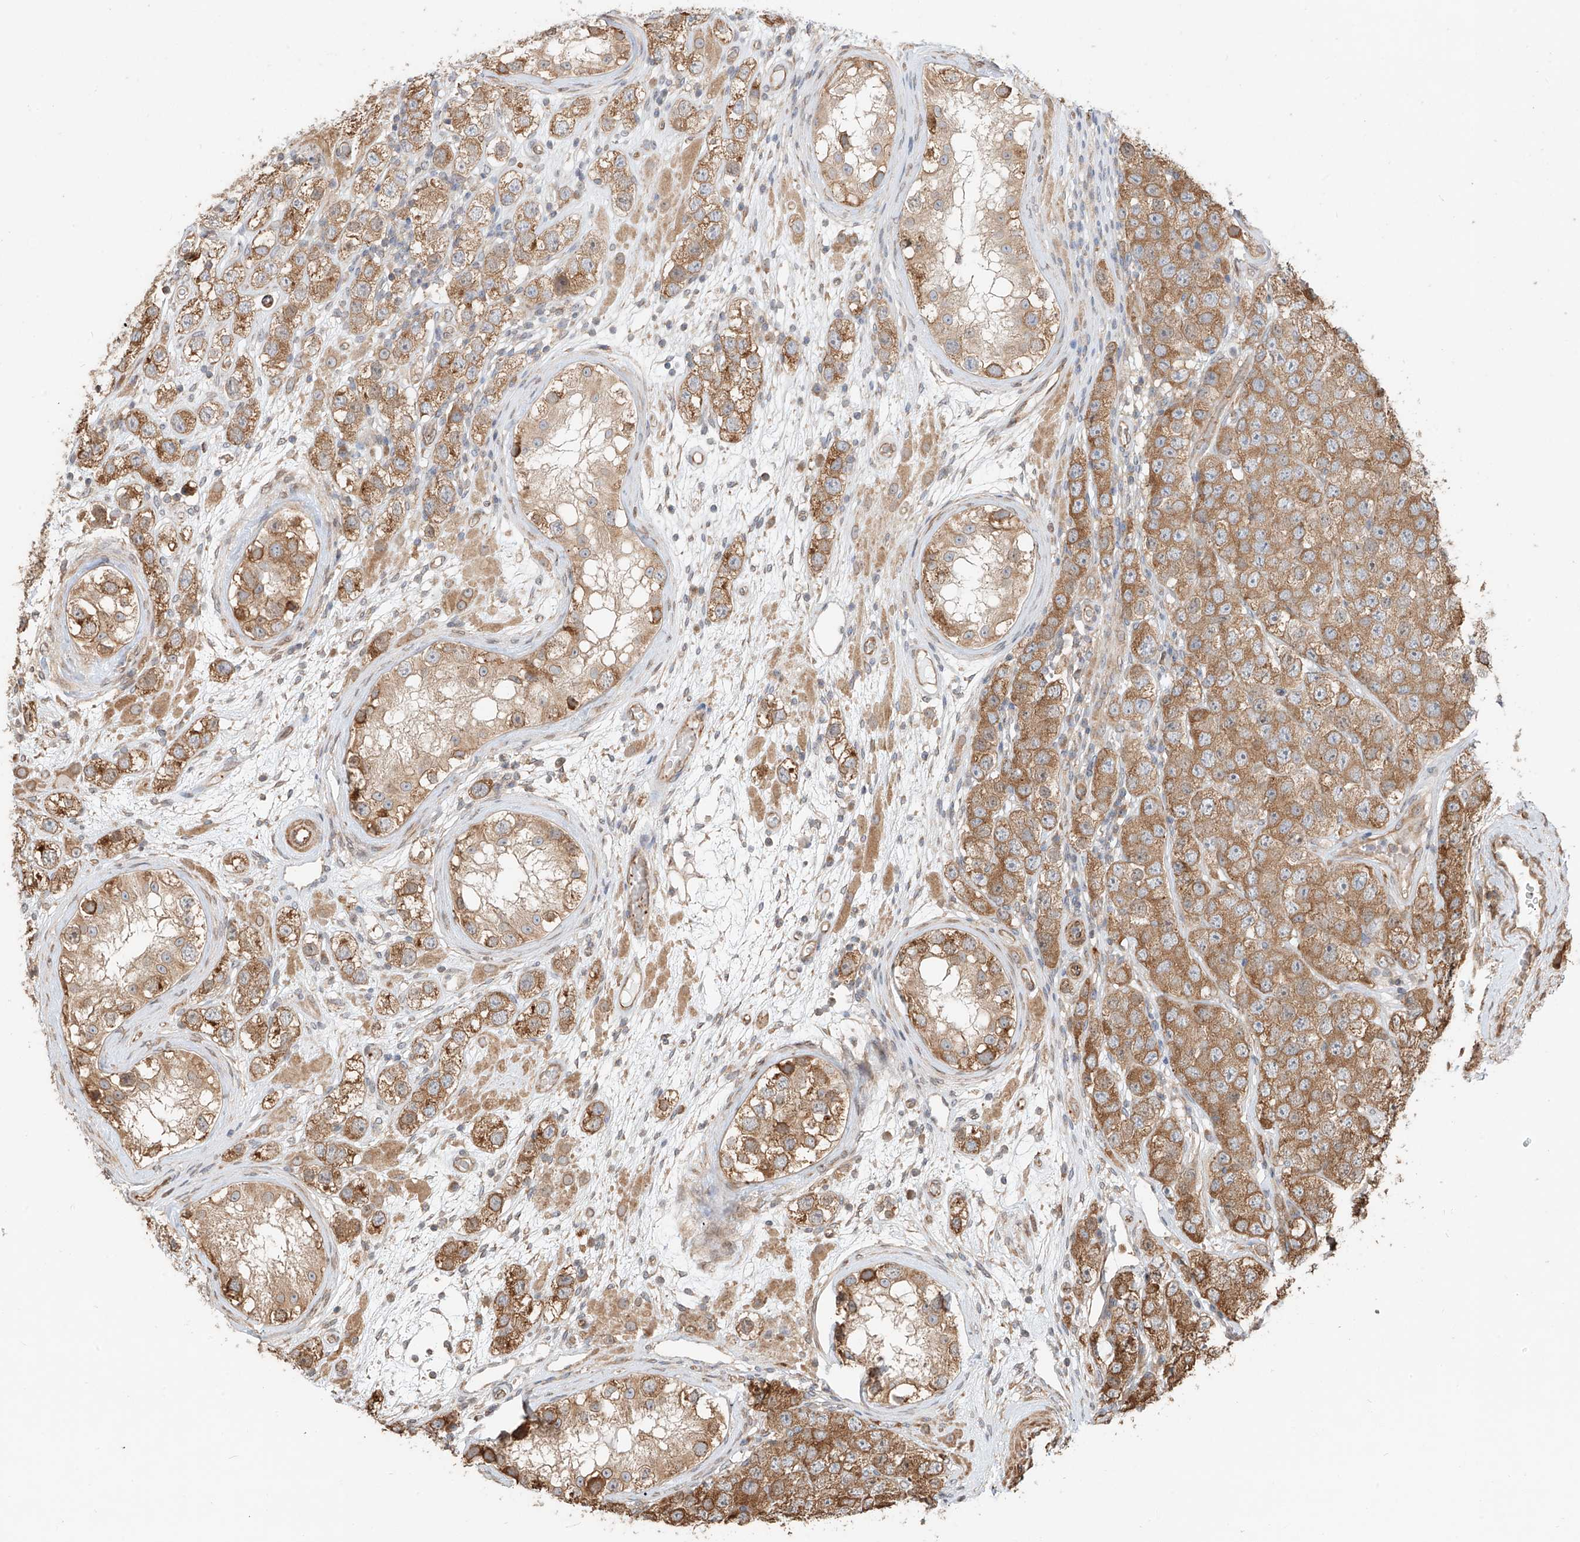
{"staining": {"intensity": "moderate", "quantity": ">75%", "location": "cytoplasmic/membranous"}, "tissue": "testis cancer", "cell_type": "Tumor cells", "image_type": "cancer", "snomed": [{"axis": "morphology", "description": "Seminoma, NOS"}, {"axis": "topography", "description": "Testis"}], "caption": "DAB (3,3'-diaminobenzidine) immunohistochemical staining of testis cancer (seminoma) shows moderate cytoplasmic/membranous protein positivity in about >75% of tumor cells.", "gene": "CEP162", "patient": {"sex": "male", "age": 28}}